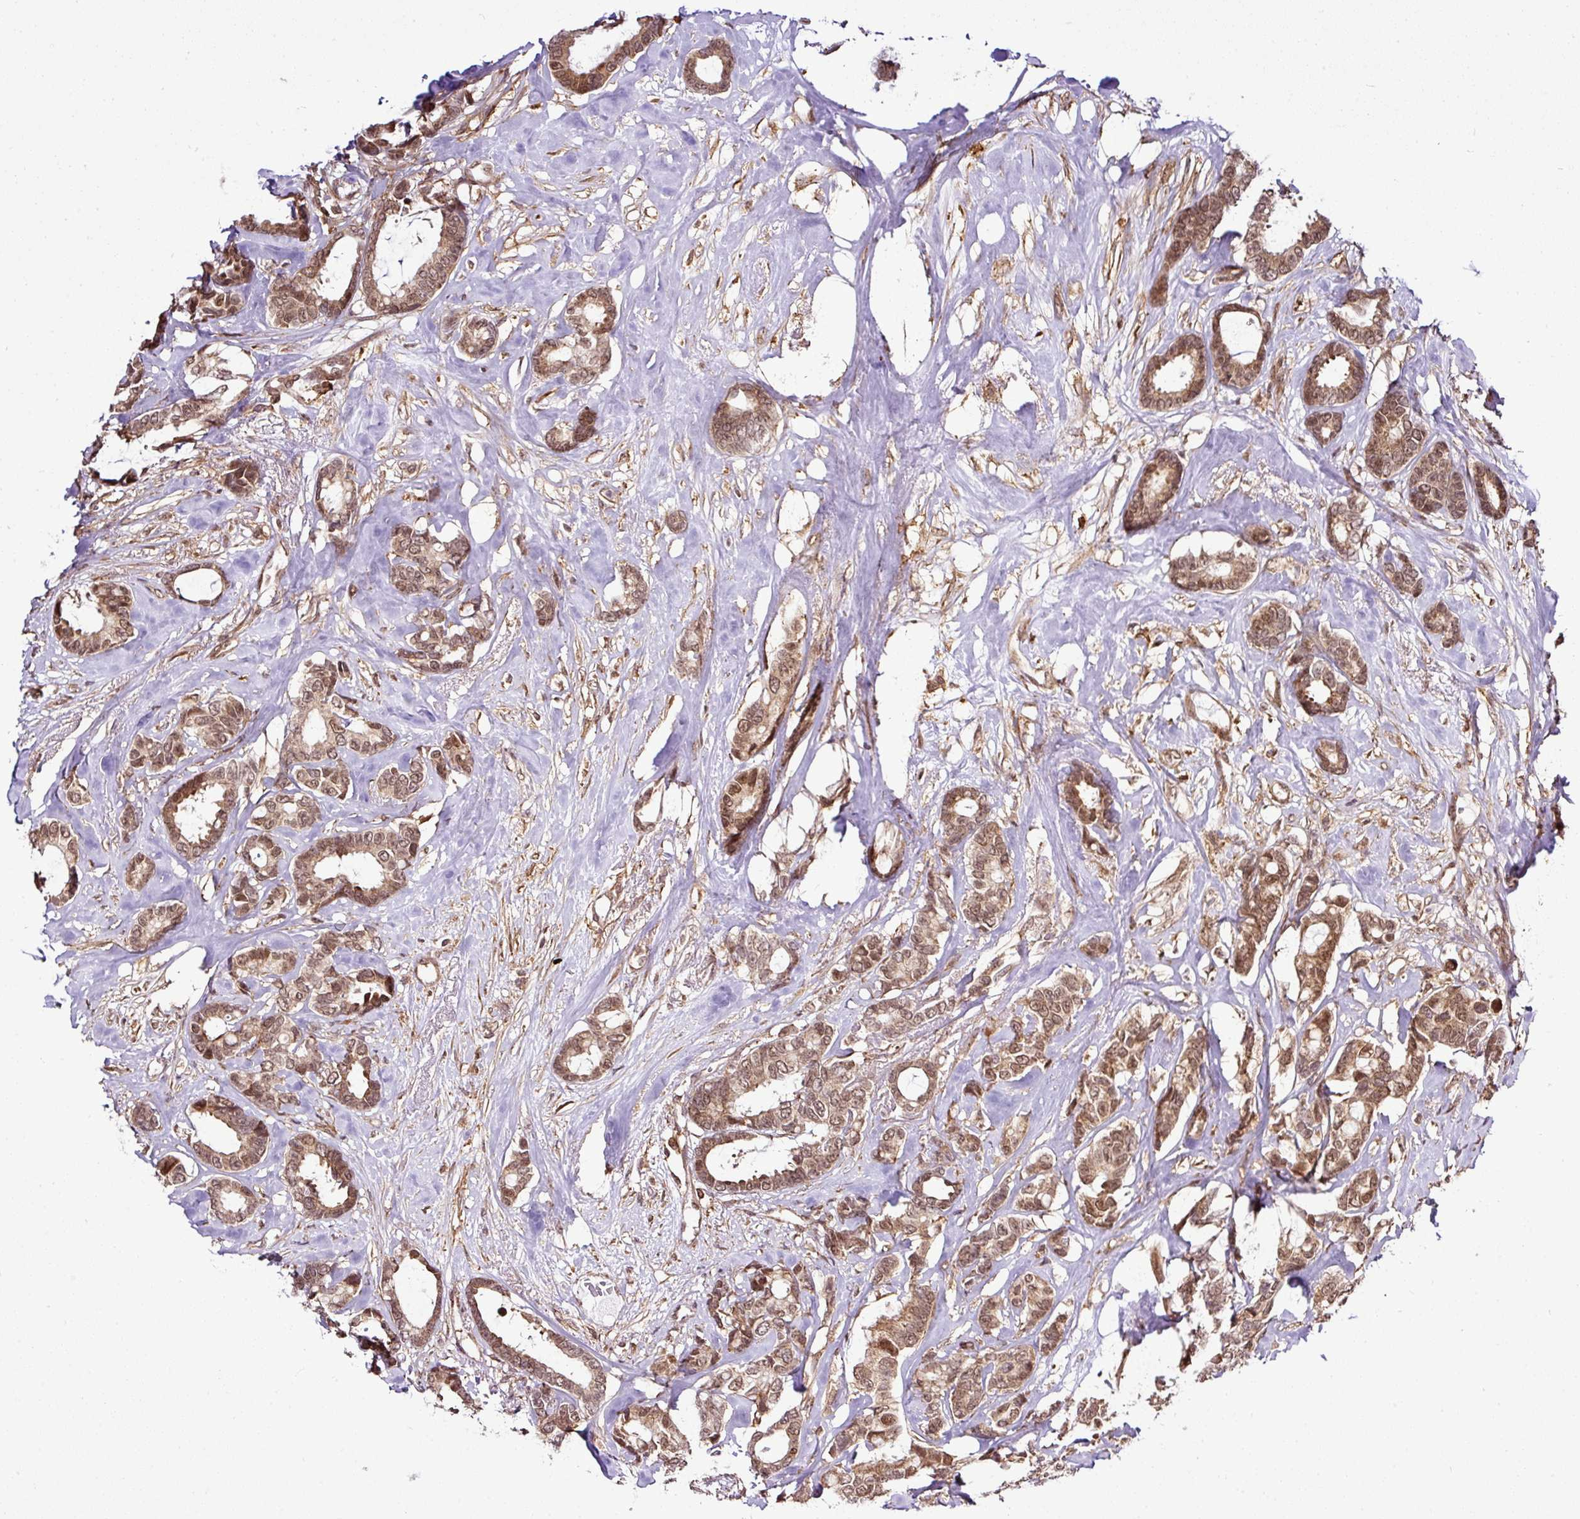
{"staining": {"intensity": "moderate", "quantity": ">75%", "location": "cytoplasmic/membranous,nuclear"}, "tissue": "breast cancer", "cell_type": "Tumor cells", "image_type": "cancer", "snomed": [{"axis": "morphology", "description": "Duct carcinoma"}, {"axis": "topography", "description": "Breast"}], "caption": "Immunohistochemistry (IHC) image of human breast intraductal carcinoma stained for a protein (brown), which reveals medium levels of moderate cytoplasmic/membranous and nuclear expression in approximately >75% of tumor cells.", "gene": "FAM153A", "patient": {"sex": "female", "age": 87}}